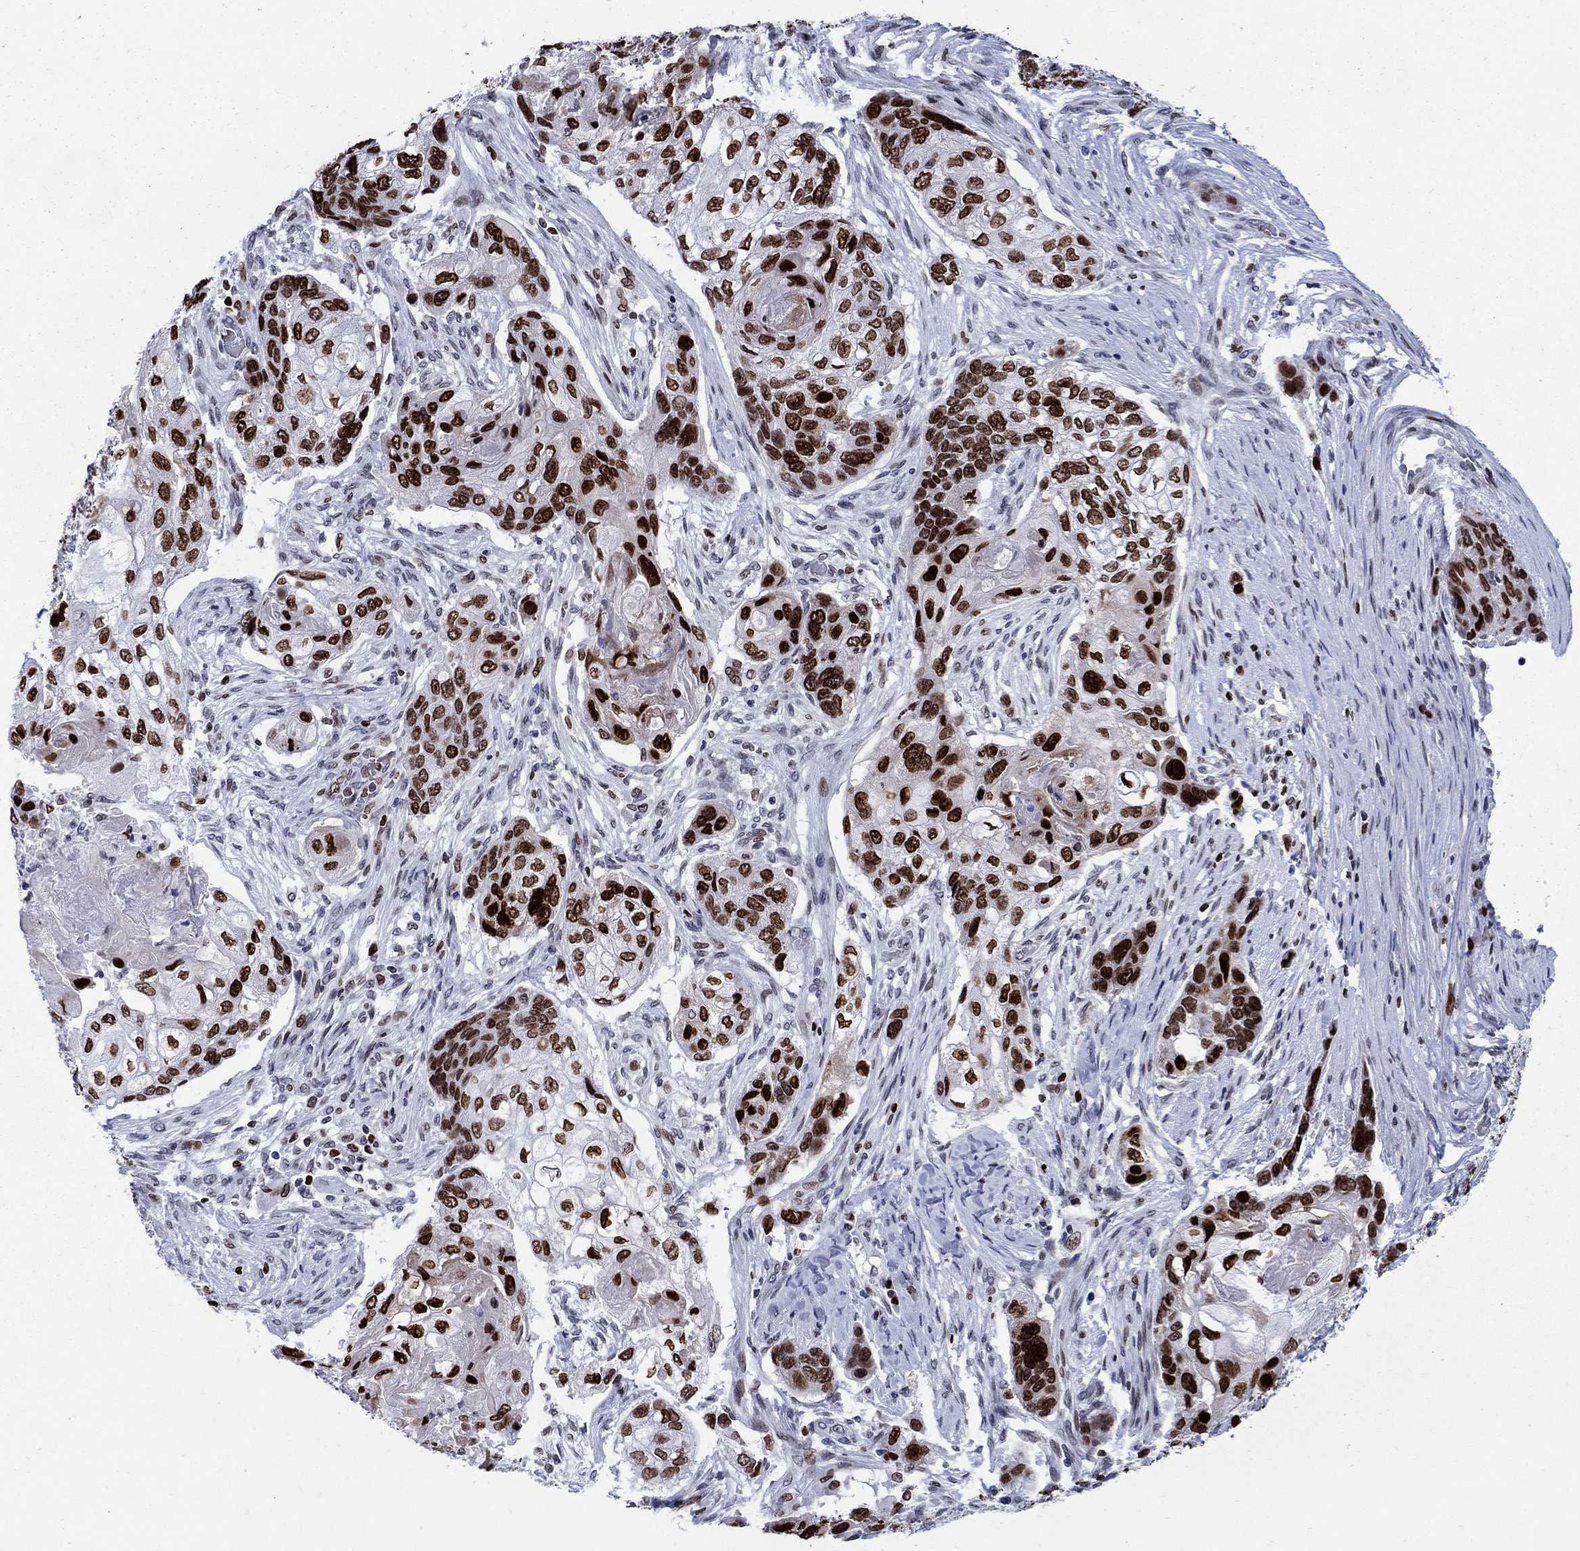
{"staining": {"intensity": "strong", "quantity": ">75%", "location": "nuclear"}, "tissue": "lung cancer", "cell_type": "Tumor cells", "image_type": "cancer", "snomed": [{"axis": "morphology", "description": "Normal tissue, NOS"}, {"axis": "morphology", "description": "Squamous cell carcinoma, NOS"}, {"axis": "topography", "description": "Bronchus"}, {"axis": "topography", "description": "Lung"}], "caption": "Immunohistochemistry (IHC) micrograph of human squamous cell carcinoma (lung) stained for a protein (brown), which displays high levels of strong nuclear positivity in approximately >75% of tumor cells.", "gene": "HMGA1", "patient": {"sex": "male", "age": 69}}